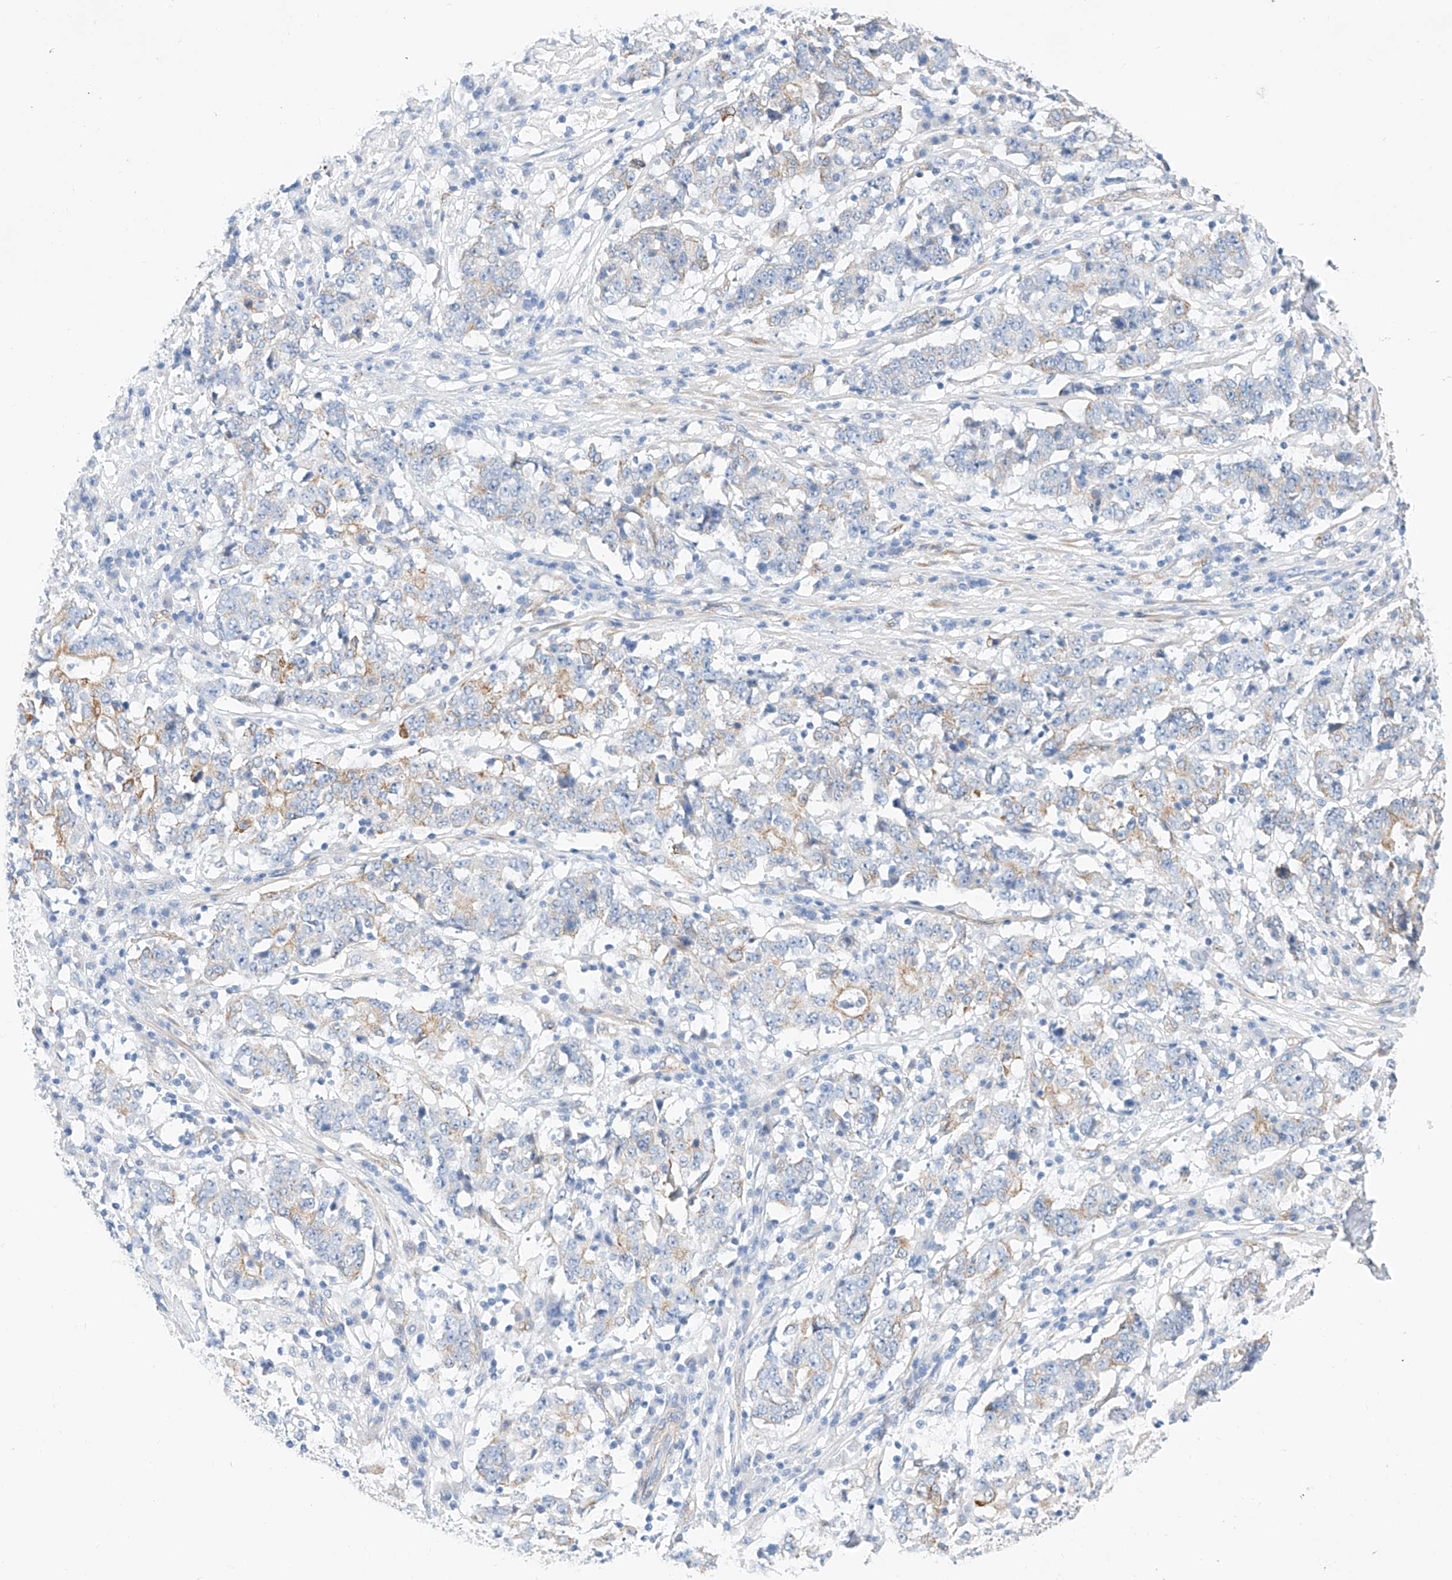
{"staining": {"intensity": "moderate", "quantity": "<25%", "location": "cytoplasmic/membranous"}, "tissue": "stomach cancer", "cell_type": "Tumor cells", "image_type": "cancer", "snomed": [{"axis": "morphology", "description": "Adenocarcinoma, NOS"}, {"axis": "topography", "description": "Stomach"}], "caption": "Protein expression analysis of adenocarcinoma (stomach) demonstrates moderate cytoplasmic/membranous expression in about <25% of tumor cells.", "gene": "SBSPON", "patient": {"sex": "male", "age": 59}}